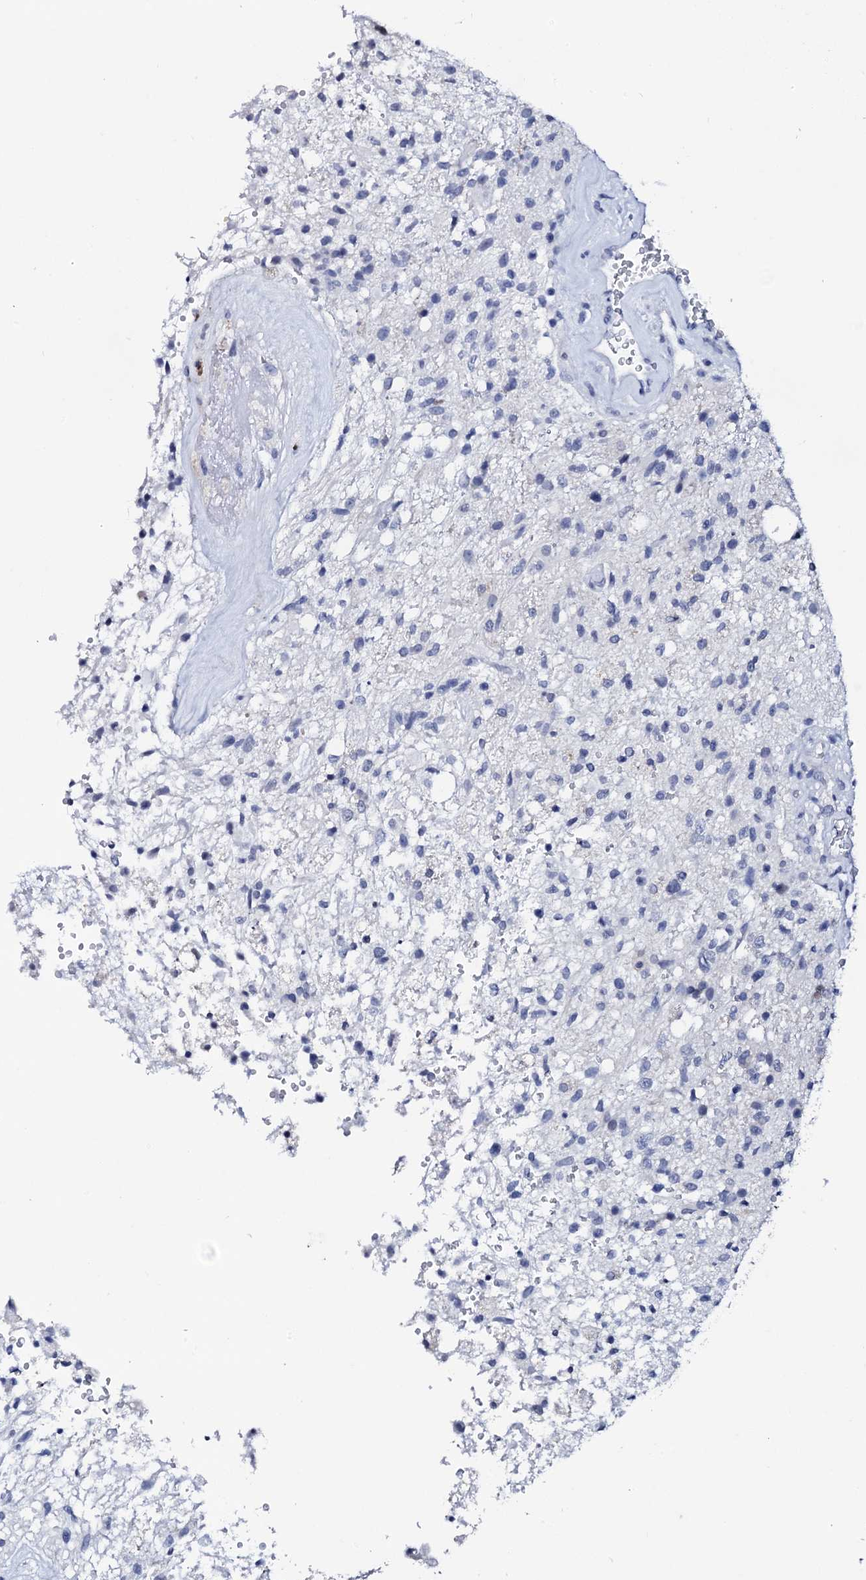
{"staining": {"intensity": "negative", "quantity": "none", "location": "none"}, "tissue": "glioma", "cell_type": "Tumor cells", "image_type": "cancer", "snomed": [{"axis": "morphology", "description": "Glioma, malignant, High grade"}, {"axis": "topography", "description": "Brain"}], "caption": "This is an IHC micrograph of human glioma. There is no staining in tumor cells.", "gene": "SPATA19", "patient": {"sex": "male", "age": 56}}